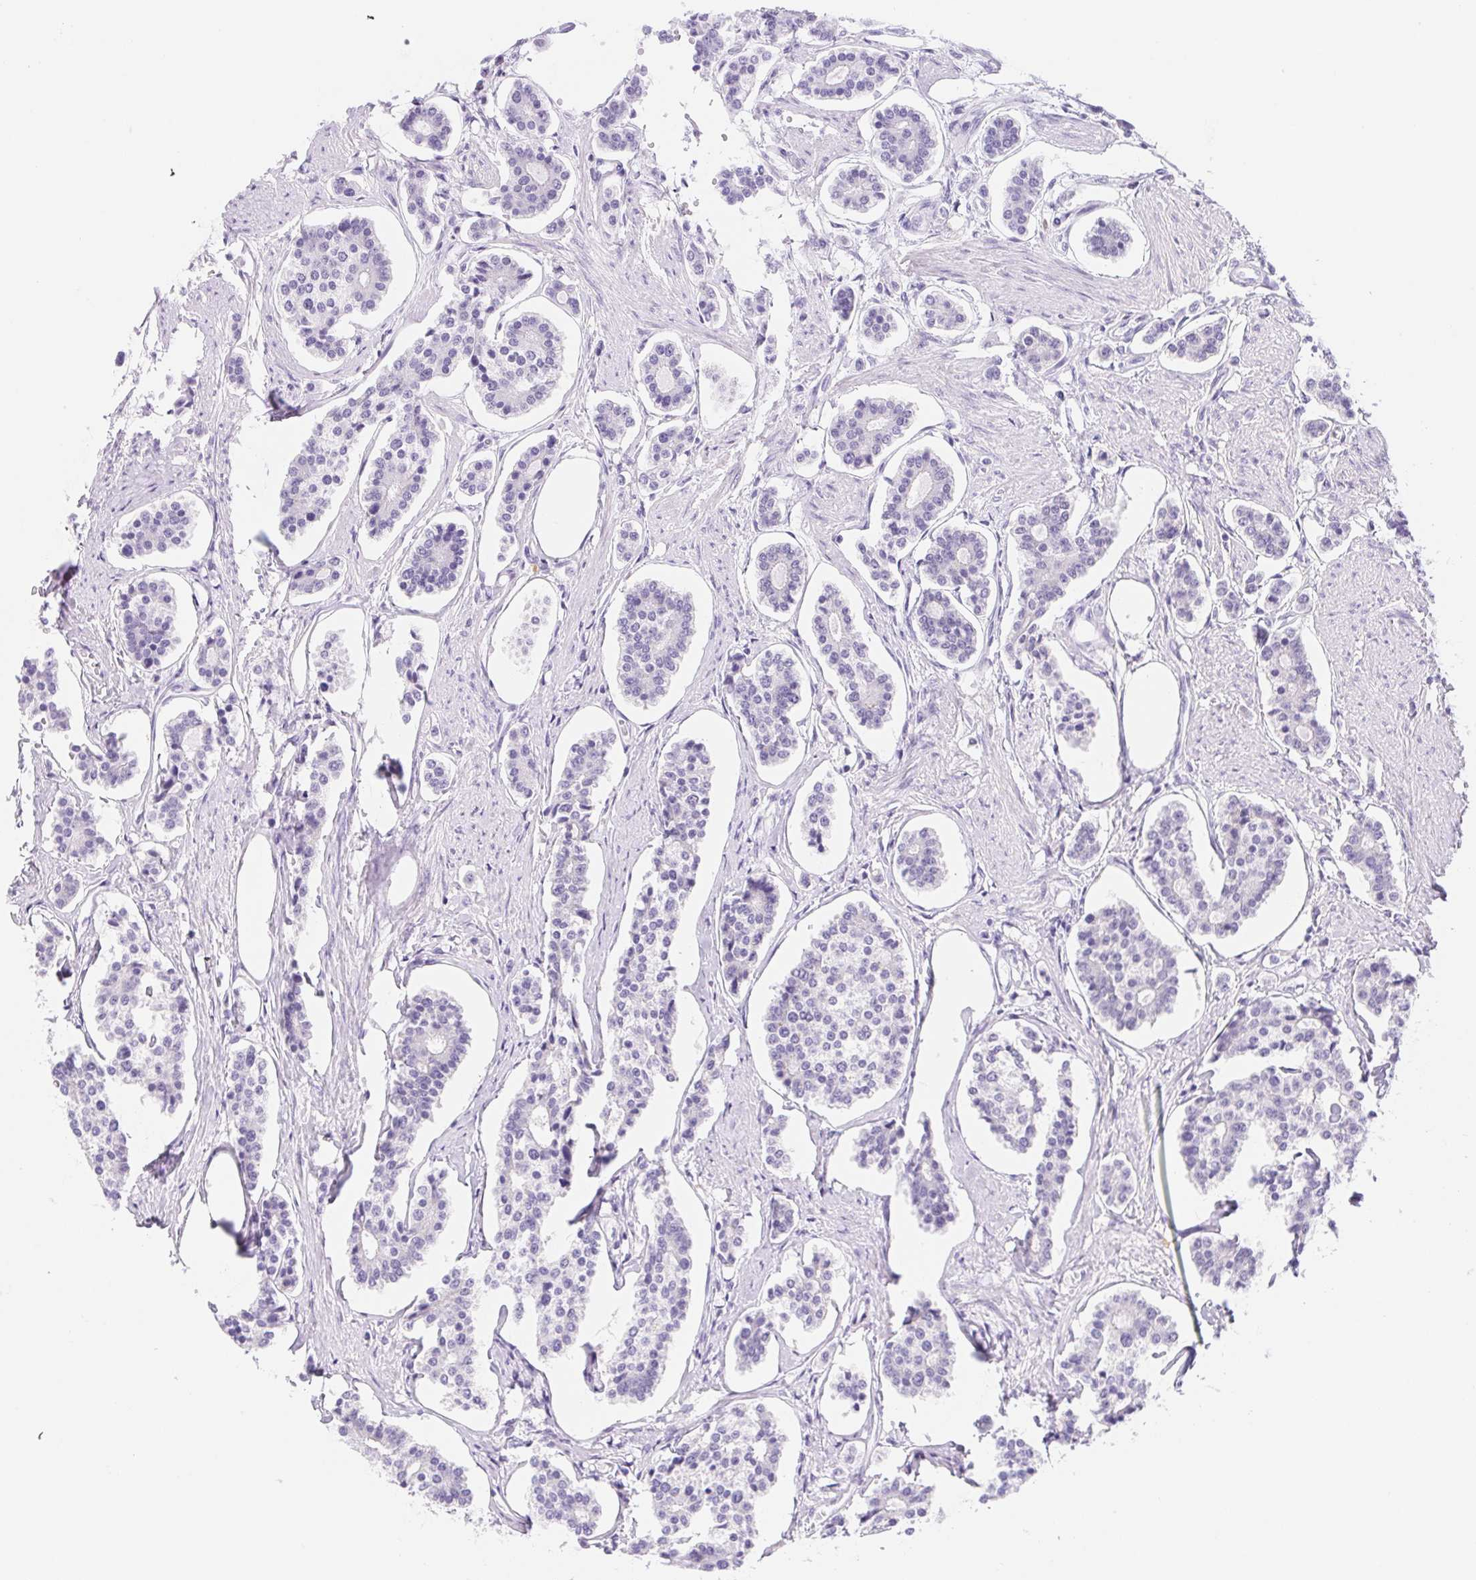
{"staining": {"intensity": "negative", "quantity": "none", "location": "none"}, "tissue": "carcinoid", "cell_type": "Tumor cells", "image_type": "cancer", "snomed": [{"axis": "morphology", "description": "Carcinoid, malignant, NOS"}, {"axis": "topography", "description": "Small intestine"}], "caption": "The immunohistochemistry (IHC) image has no significant positivity in tumor cells of carcinoid tissue.", "gene": "DYNC2LI1", "patient": {"sex": "female", "age": 65}}